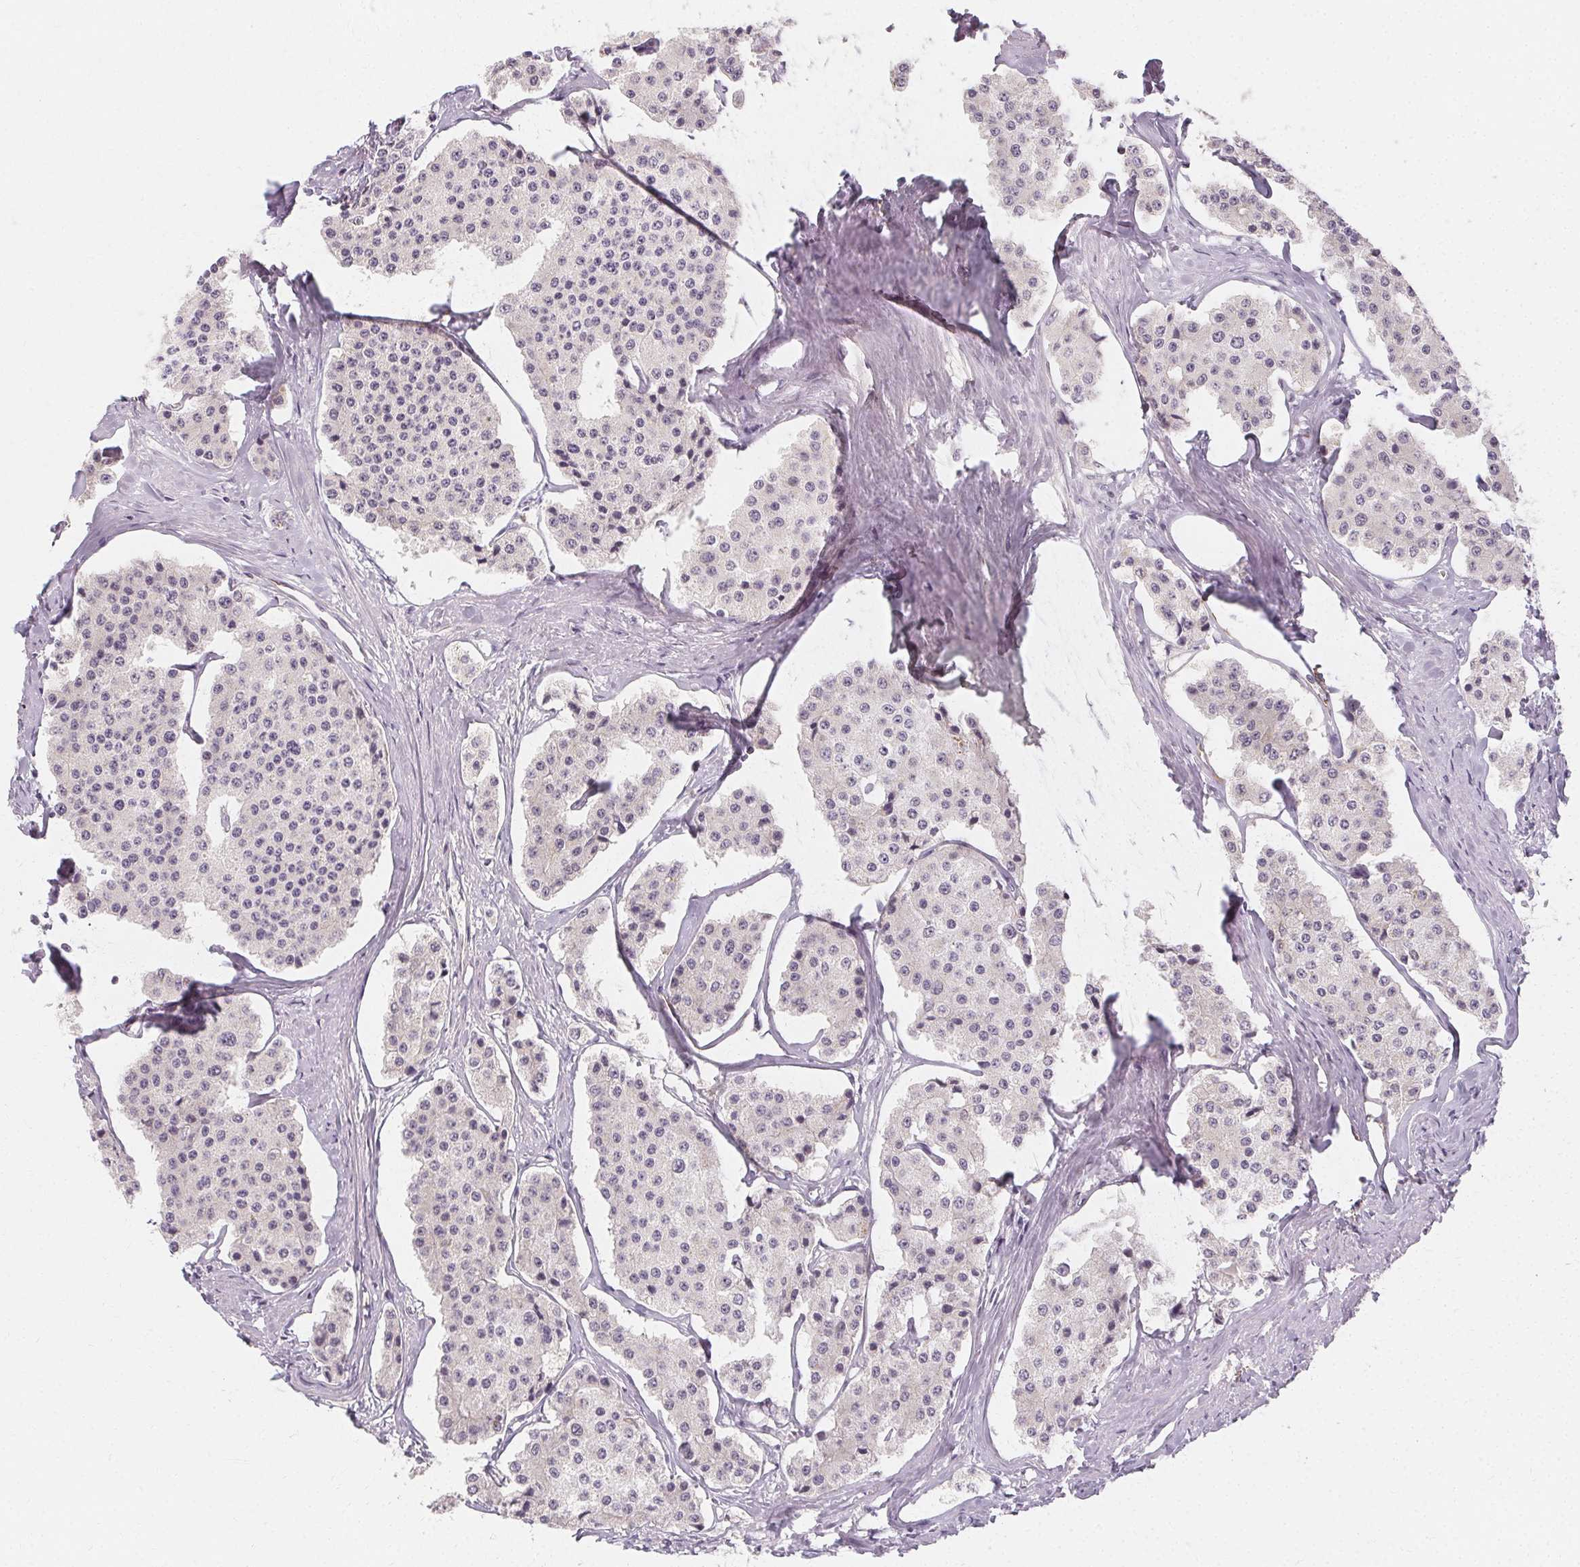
{"staining": {"intensity": "negative", "quantity": "none", "location": "none"}, "tissue": "carcinoid", "cell_type": "Tumor cells", "image_type": "cancer", "snomed": [{"axis": "morphology", "description": "Carcinoid, malignant, NOS"}, {"axis": "topography", "description": "Small intestine"}], "caption": "A high-resolution image shows immunohistochemistry staining of malignant carcinoid, which demonstrates no significant positivity in tumor cells.", "gene": "CLCNKB", "patient": {"sex": "female", "age": 65}}